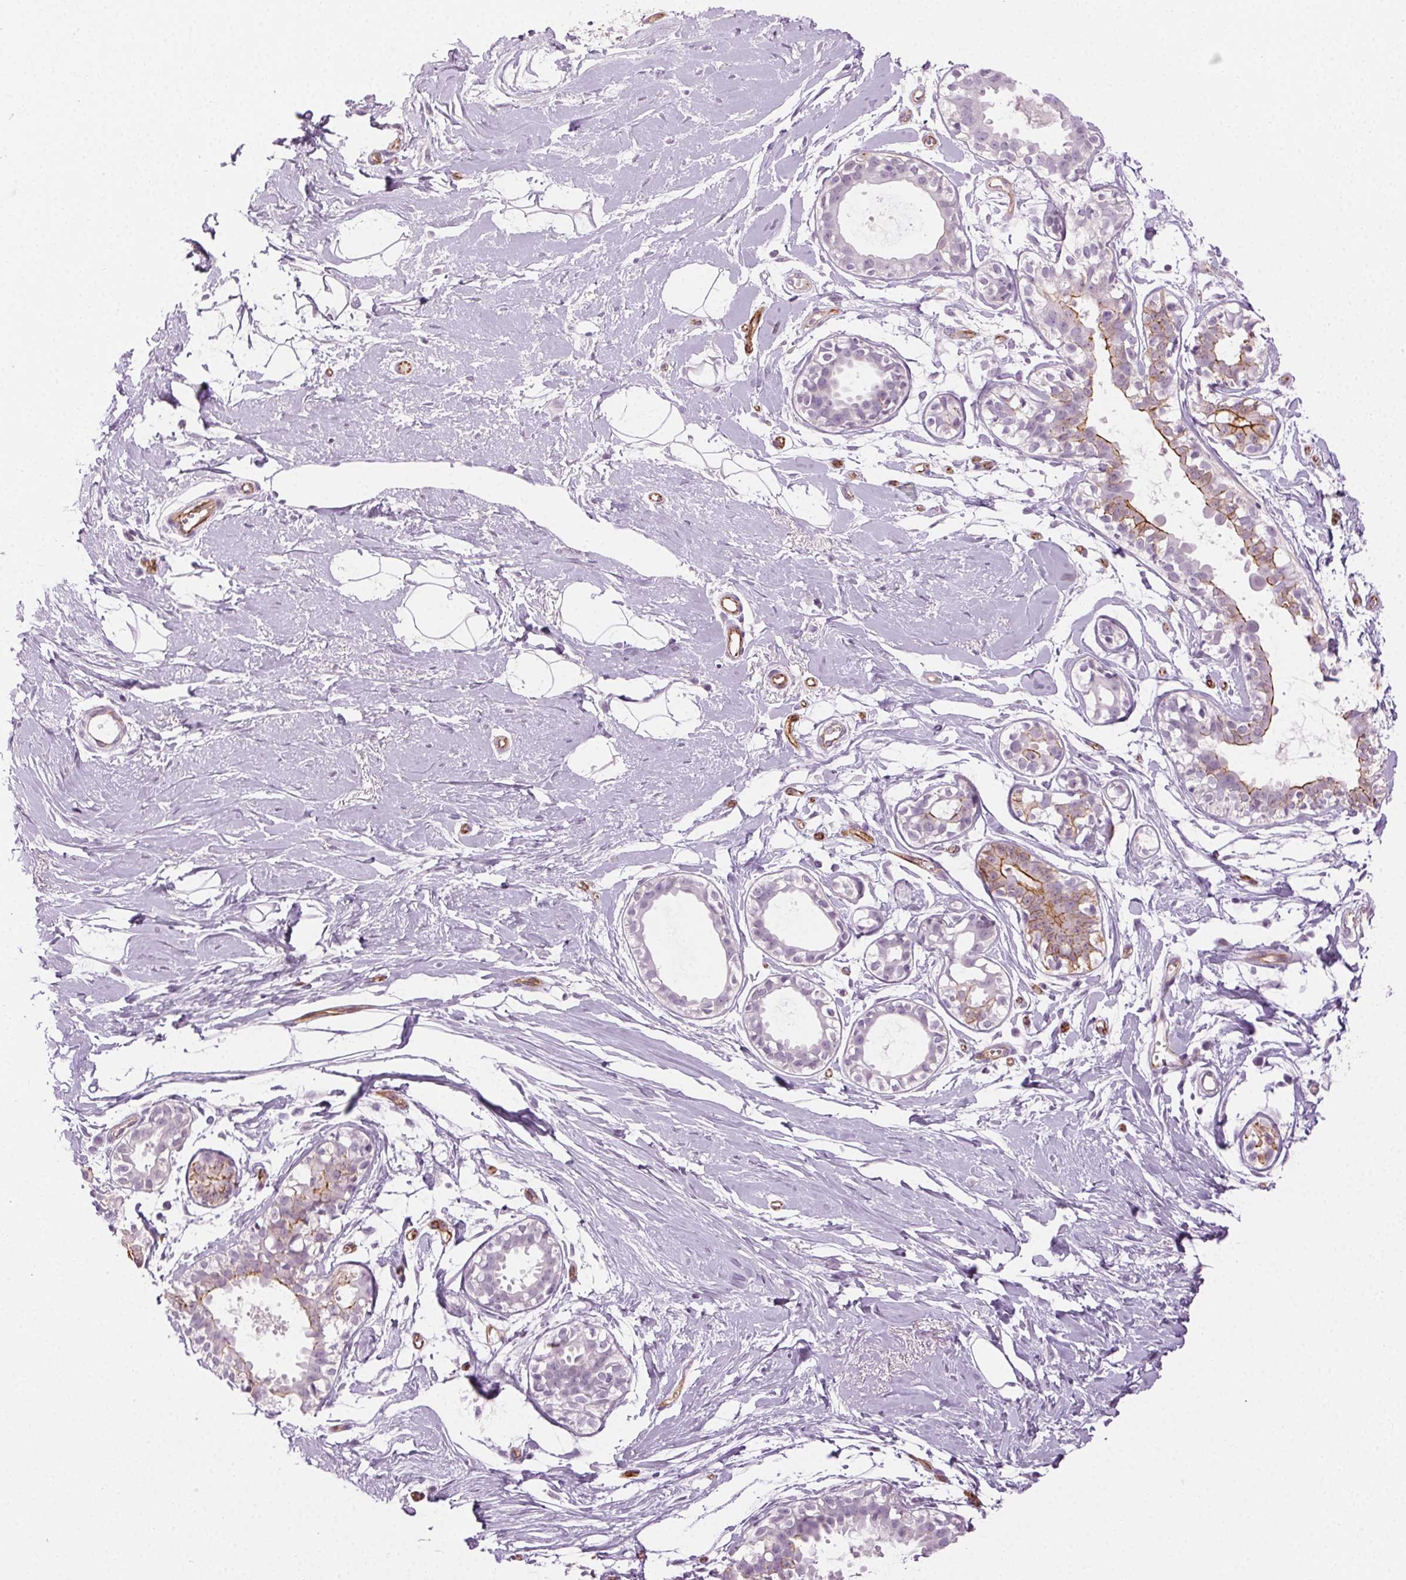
{"staining": {"intensity": "negative", "quantity": "none", "location": "none"}, "tissue": "breast", "cell_type": "Adipocytes", "image_type": "normal", "snomed": [{"axis": "morphology", "description": "Normal tissue, NOS"}, {"axis": "topography", "description": "Breast"}], "caption": "Immunohistochemical staining of normal breast reveals no significant staining in adipocytes.", "gene": "AIF1L", "patient": {"sex": "female", "age": 49}}